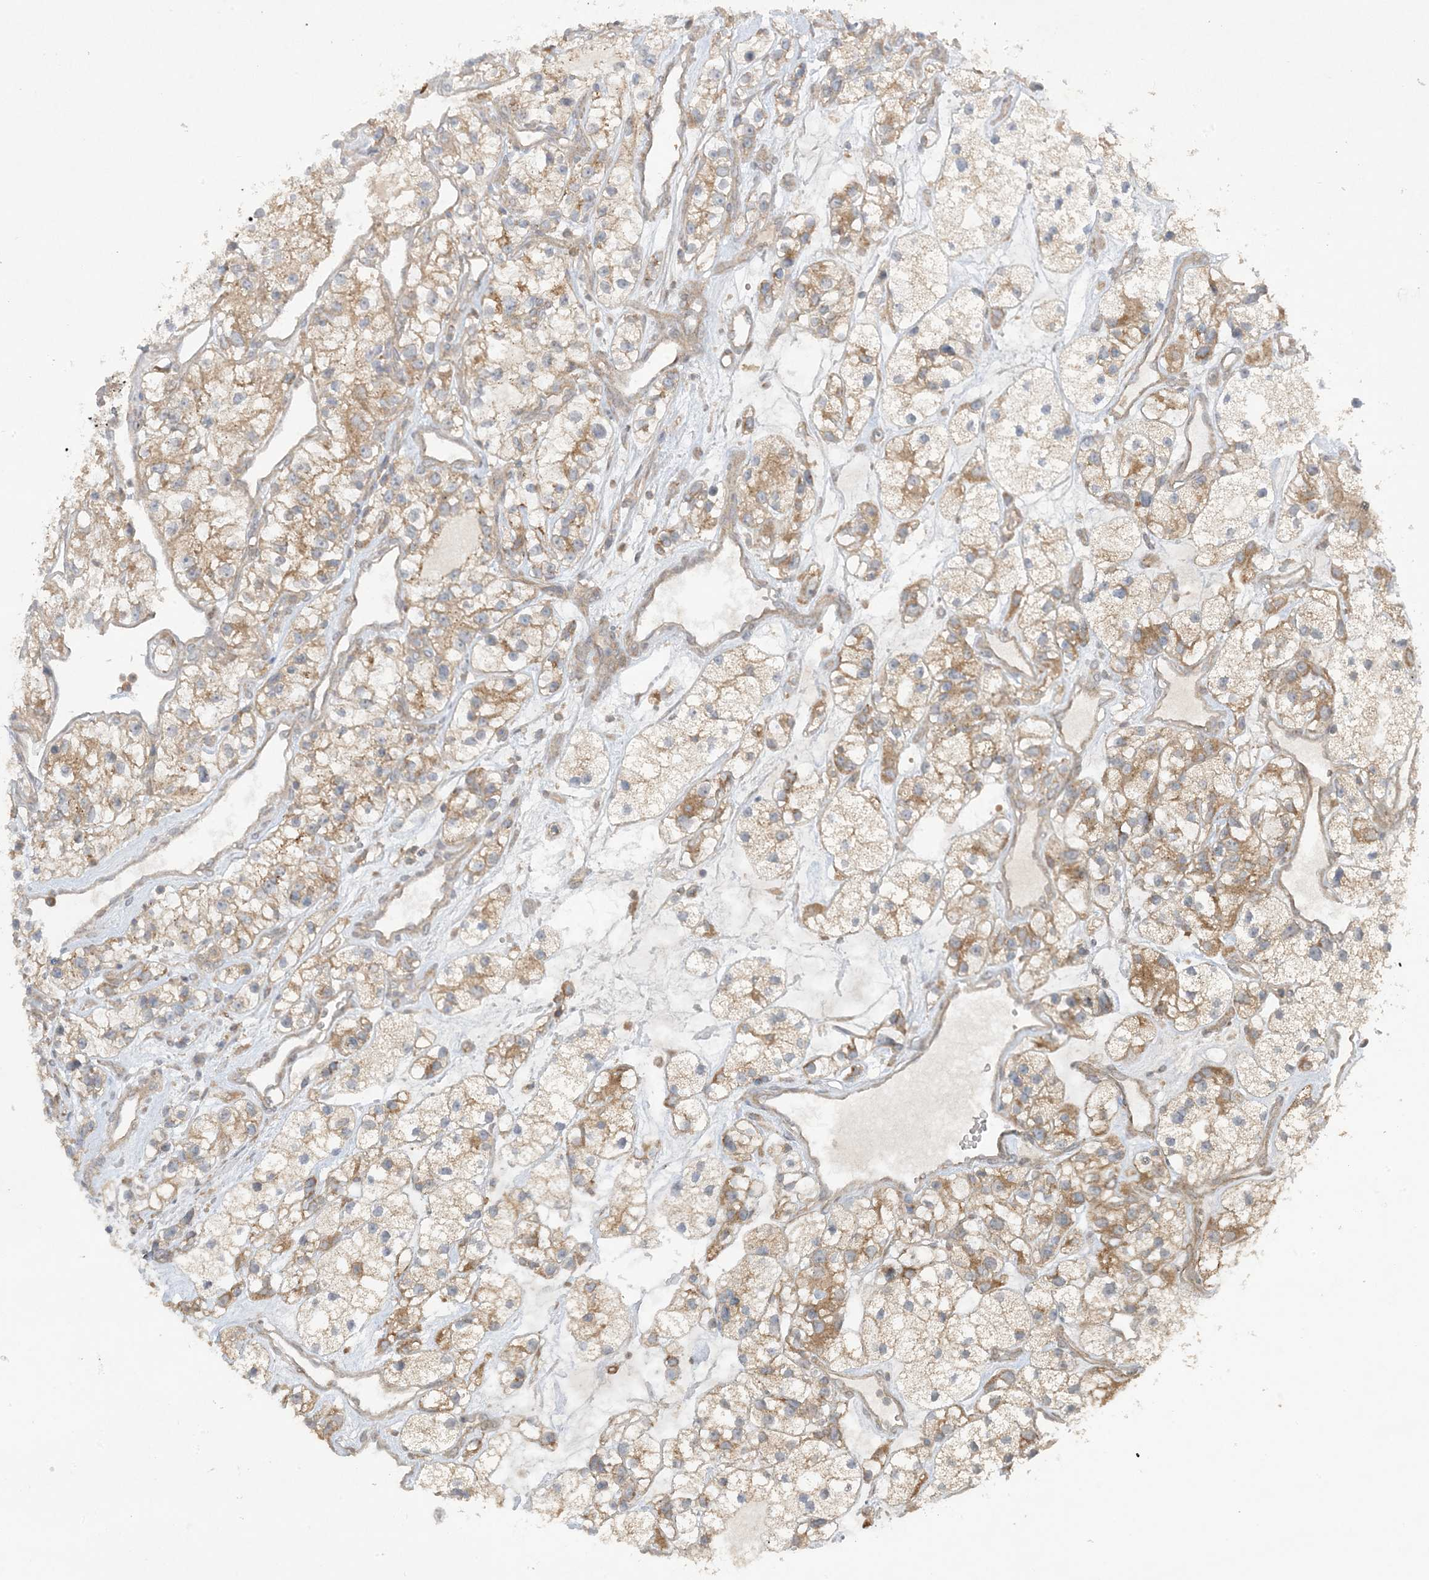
{"staining": {"intensity": "weak", "quantity": "25%-75%", "location": "cytoplasmic/membranous"}, "tissue": "renal cancer", "cell_type": "Tumor cells", "image_type": "cancer", "snomed": [{"axis": "morphology", "description": "Adenocarcinoma, NOS"}, {"axis": "topography", "description": "Kidney"}], "caption": "Immunohistochemistry histopathology image of human renal cancer stained for a protein (brown), which displays low levels of weak cytoplasmic/membranous staining in approximately 25%-75% of tumor cells.", "gene": "STAM2", "patient": {"sex": "female", "age": 57}}